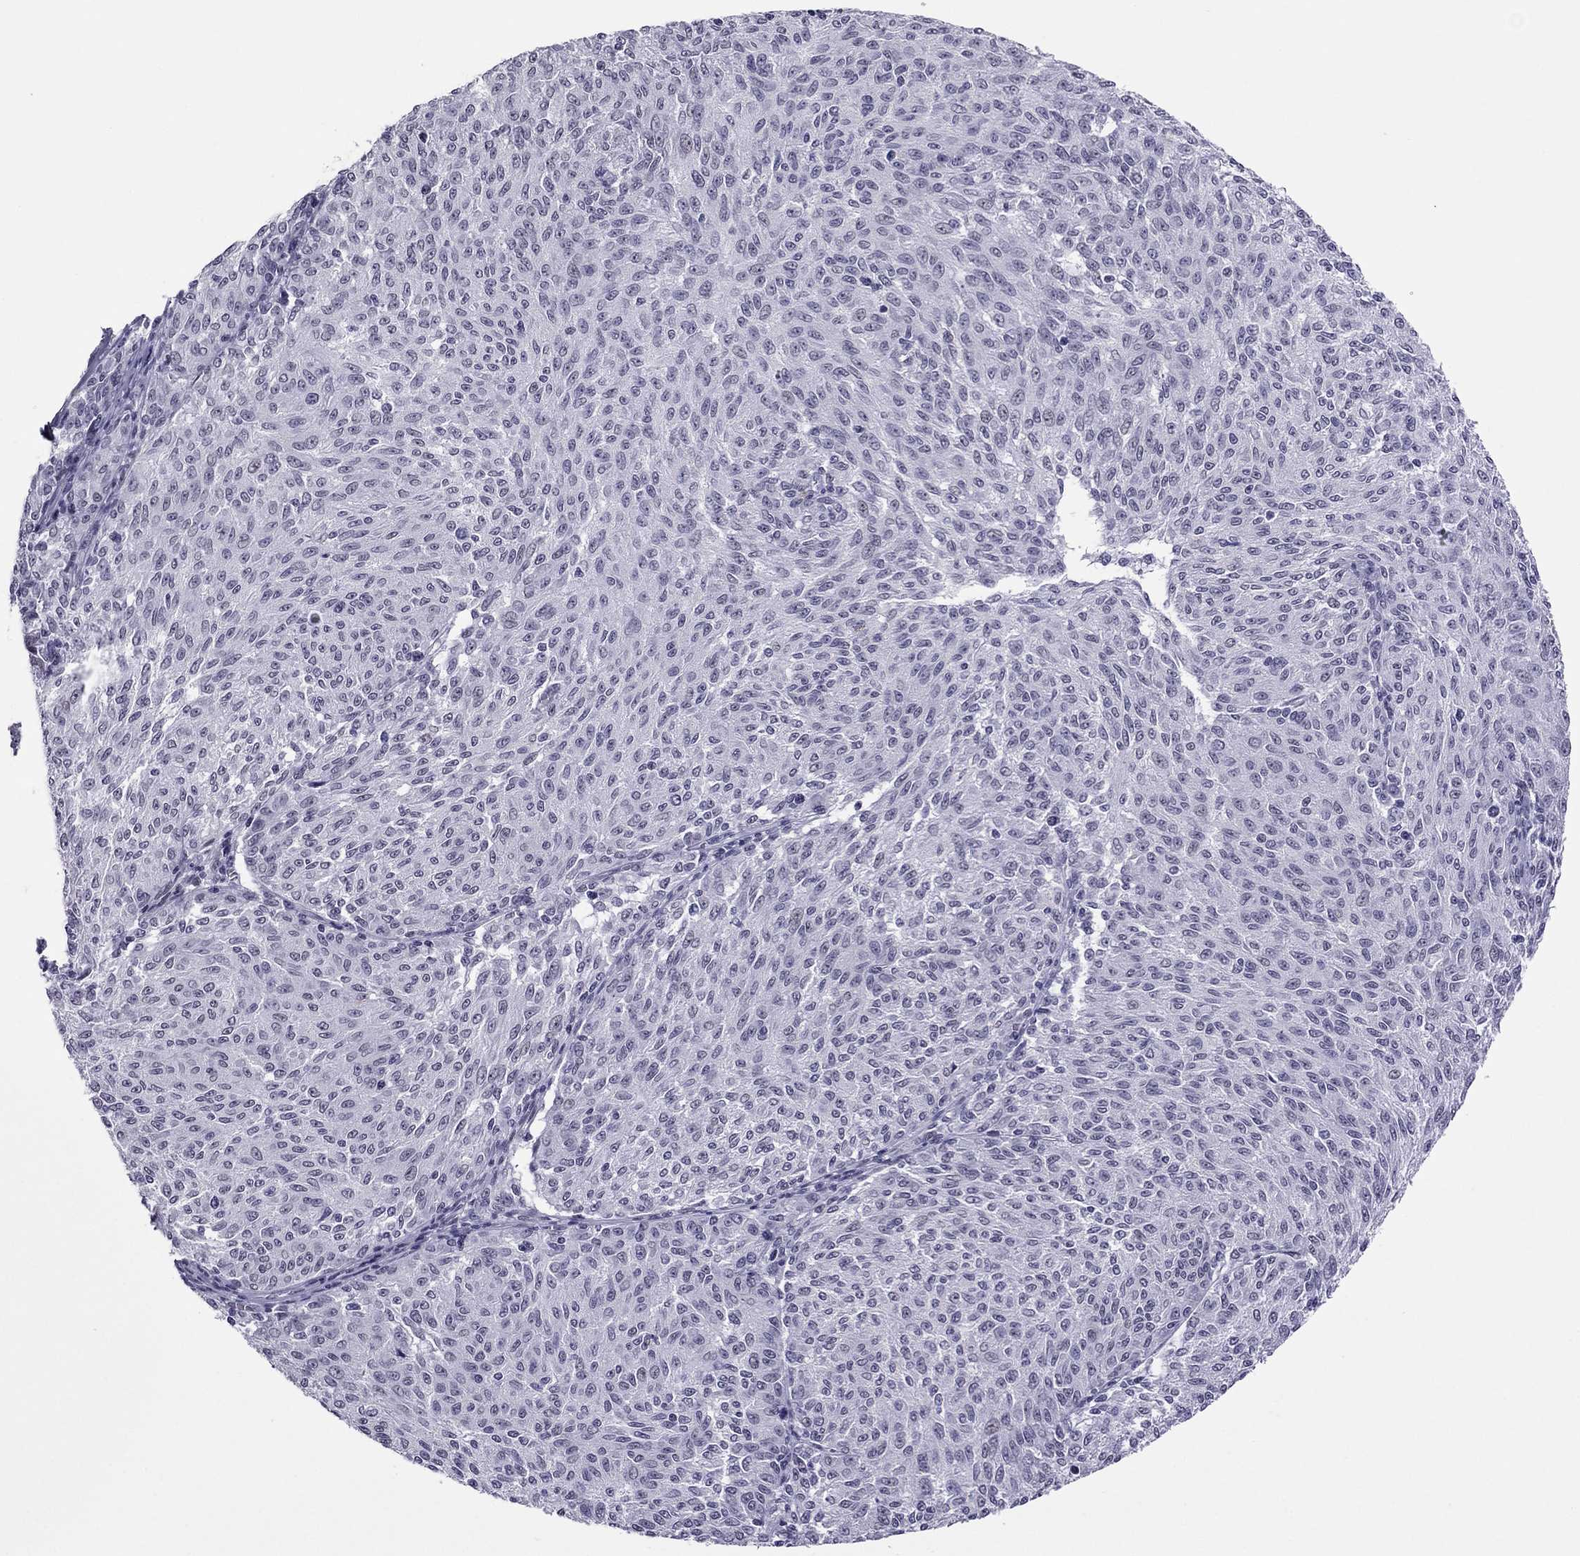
{"staining": {"intensity": "negative", "quantity": "none", "location": "none"}, "tissue": "melanoma", "cell_type": "Tumor cells", "image_type": "cancer", "snomed": [{"axis": "morphology", "description": "Malignant melanoma, NOS"}, {"axis": "topography", "description": "Skin"}], "caption": "An immunohistochemistry photomicrograph of melanoma is shown. There is no staining in tumor cells of melanoma.", "gene": "ZNF646", "patient": {"sex": "female", "age": 72}}